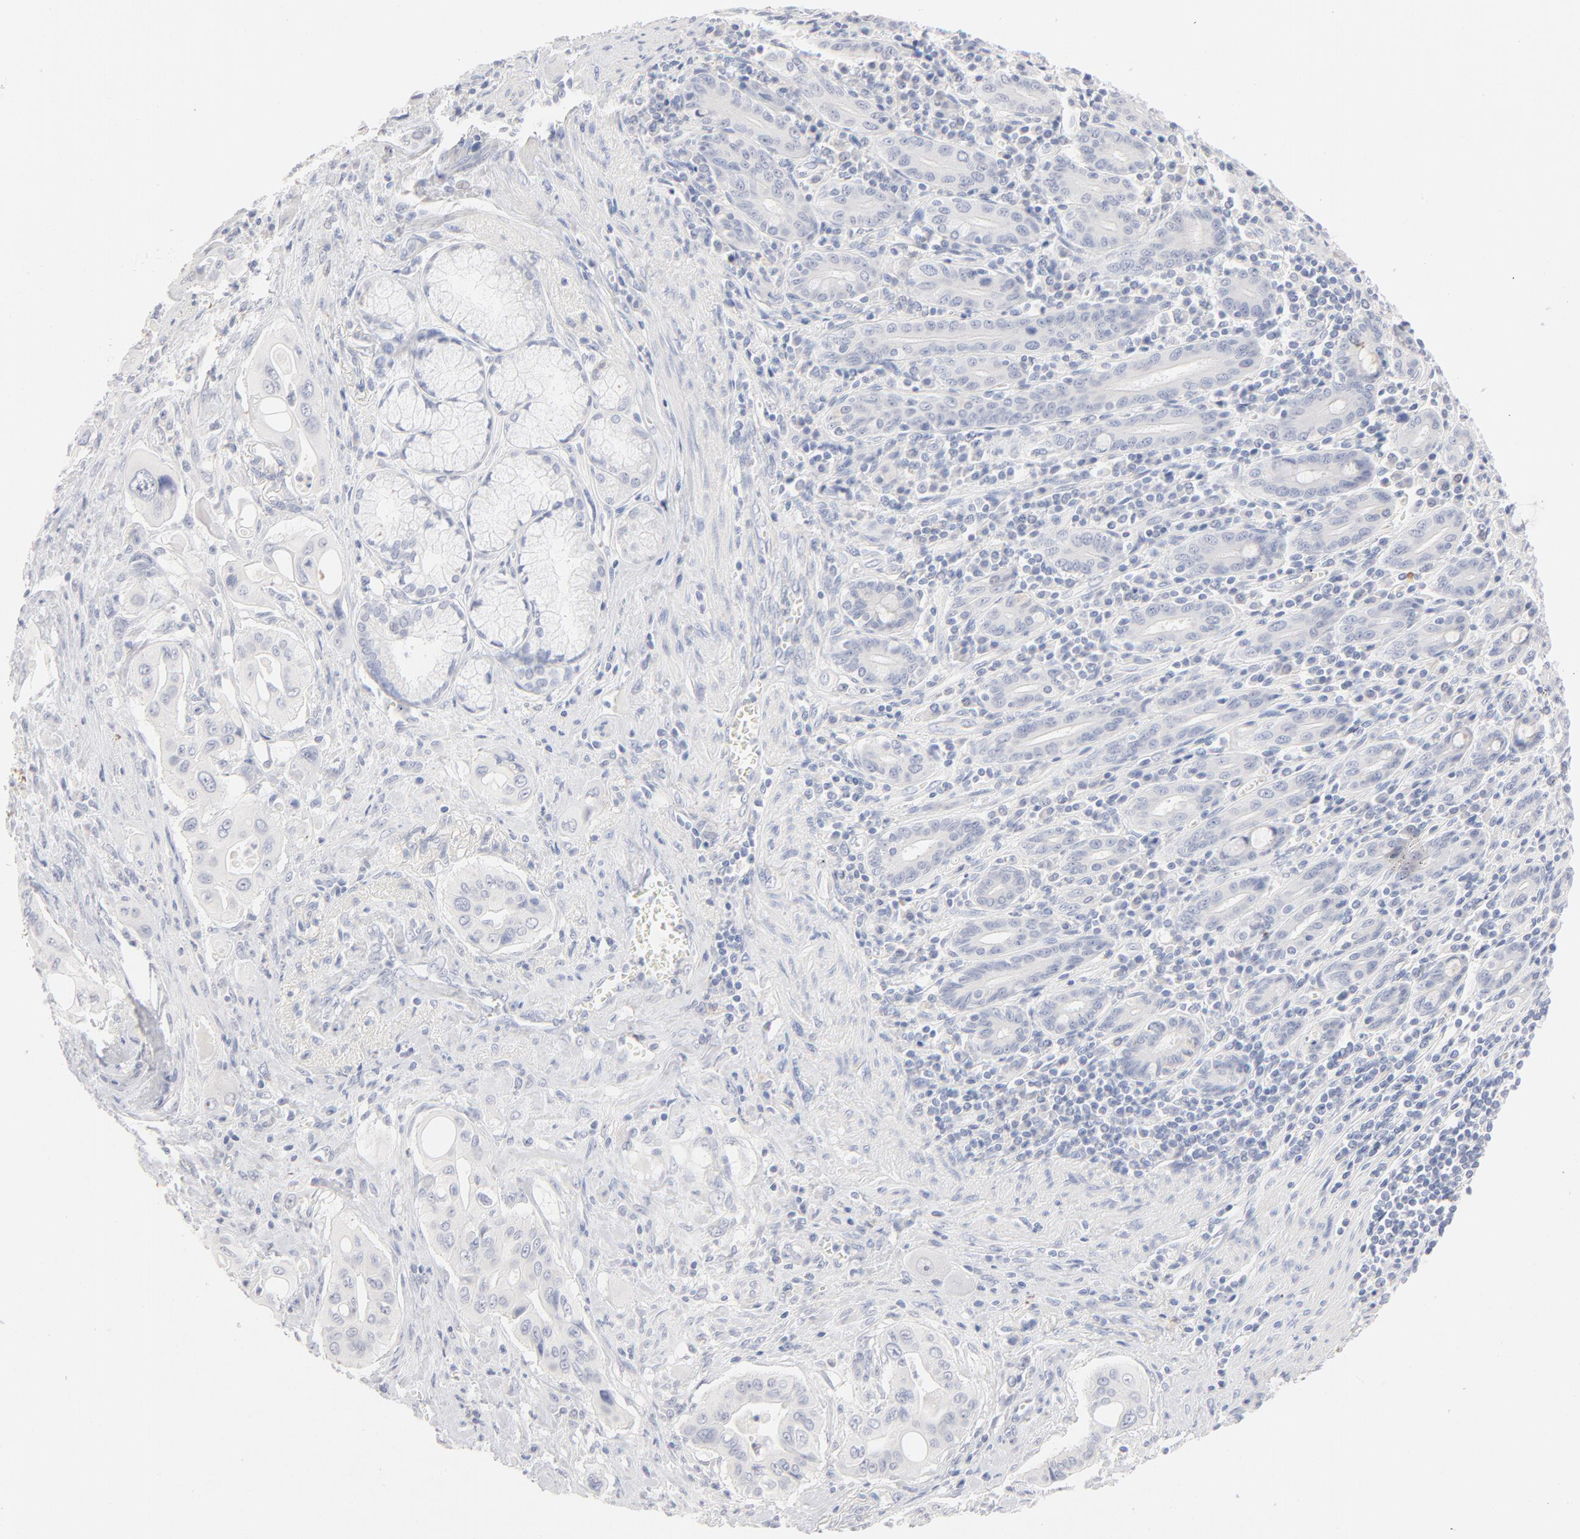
{"staining": {"intensity": "negative", "quantity": "none", "location": "none"}, "tissue": "pancreatic cancer", "cell_type": "Tumor cells", "image_type": "cancer", "snomed": [{"axis": "morphology", "description": "Adenocarcinoma, NOS"}, {"axis": "topography", "description": "Pancreas"}], "caption": "Pancreatic adenocarcinoma was stained to show a protein in brown. There is no significant staining in tumor cells.", "gene": "ONECUT1", "patient": {"sex": "male", "age": 77}}